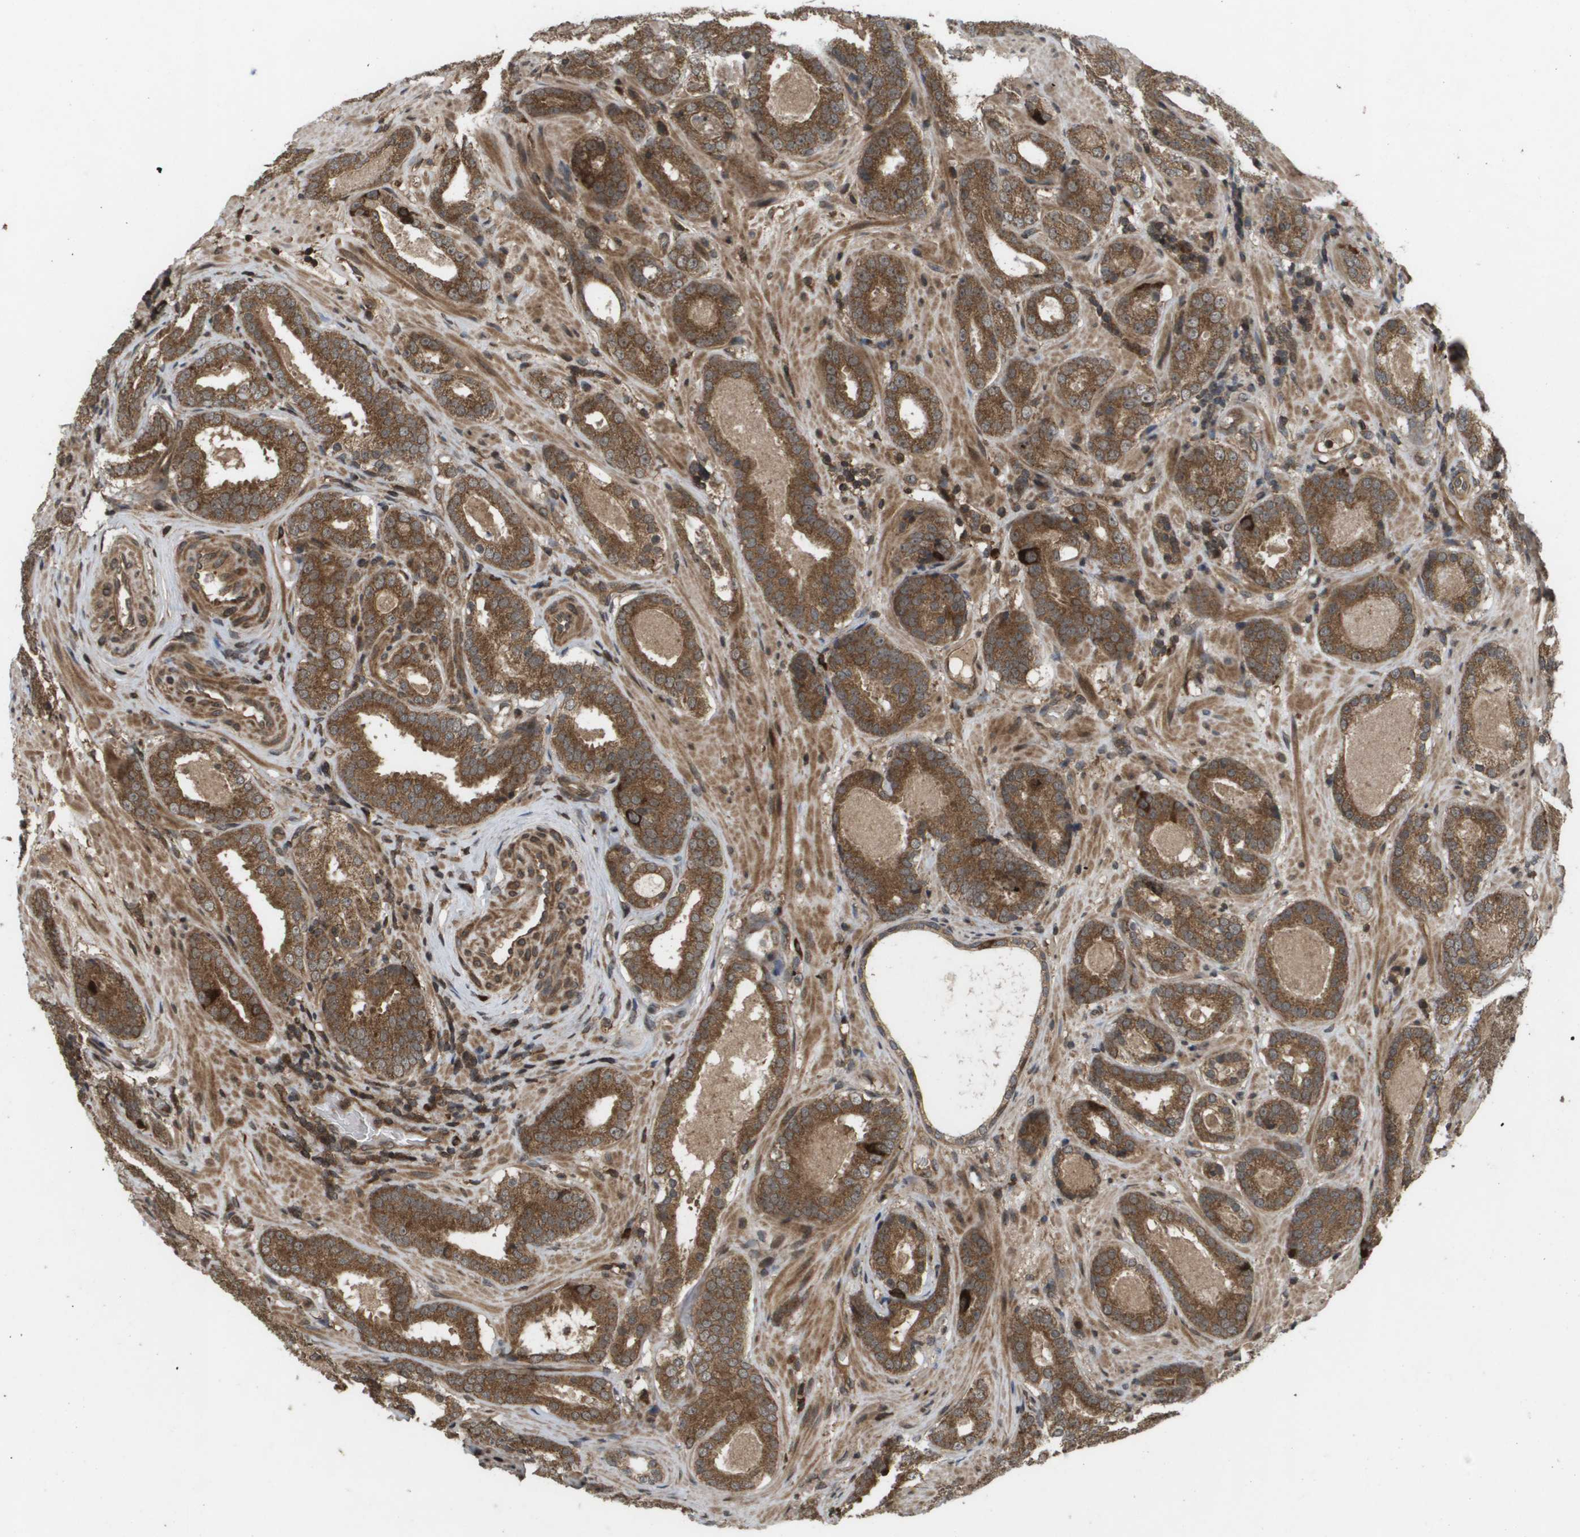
{"staining": {"intensity": "strong", "quantity": ">75%", "location": "cytoplasmic/membranous"}, "tissue": "prostate cancer", "cell_type": "Tumor cells", "image_type": "cancer", "snomed": [{"axis": "morphology", "description": "Adenocarcinoma, Low grade"}, {"axis": "topography", "description": "Prostate"}], "caption": "DAB (3,3'-diaminobenzidine) immunohistochemical staining of prostate cancer exhibits strong cytoplasmic/membranous protein positivity in approximately >75% of tumor cells. (DAB (3,3'-diaminobenzidine) IHC with brightfield microscopy, high magnification).", "gene": "KIF11", "patient": {"sex": "male", "age": 69}}